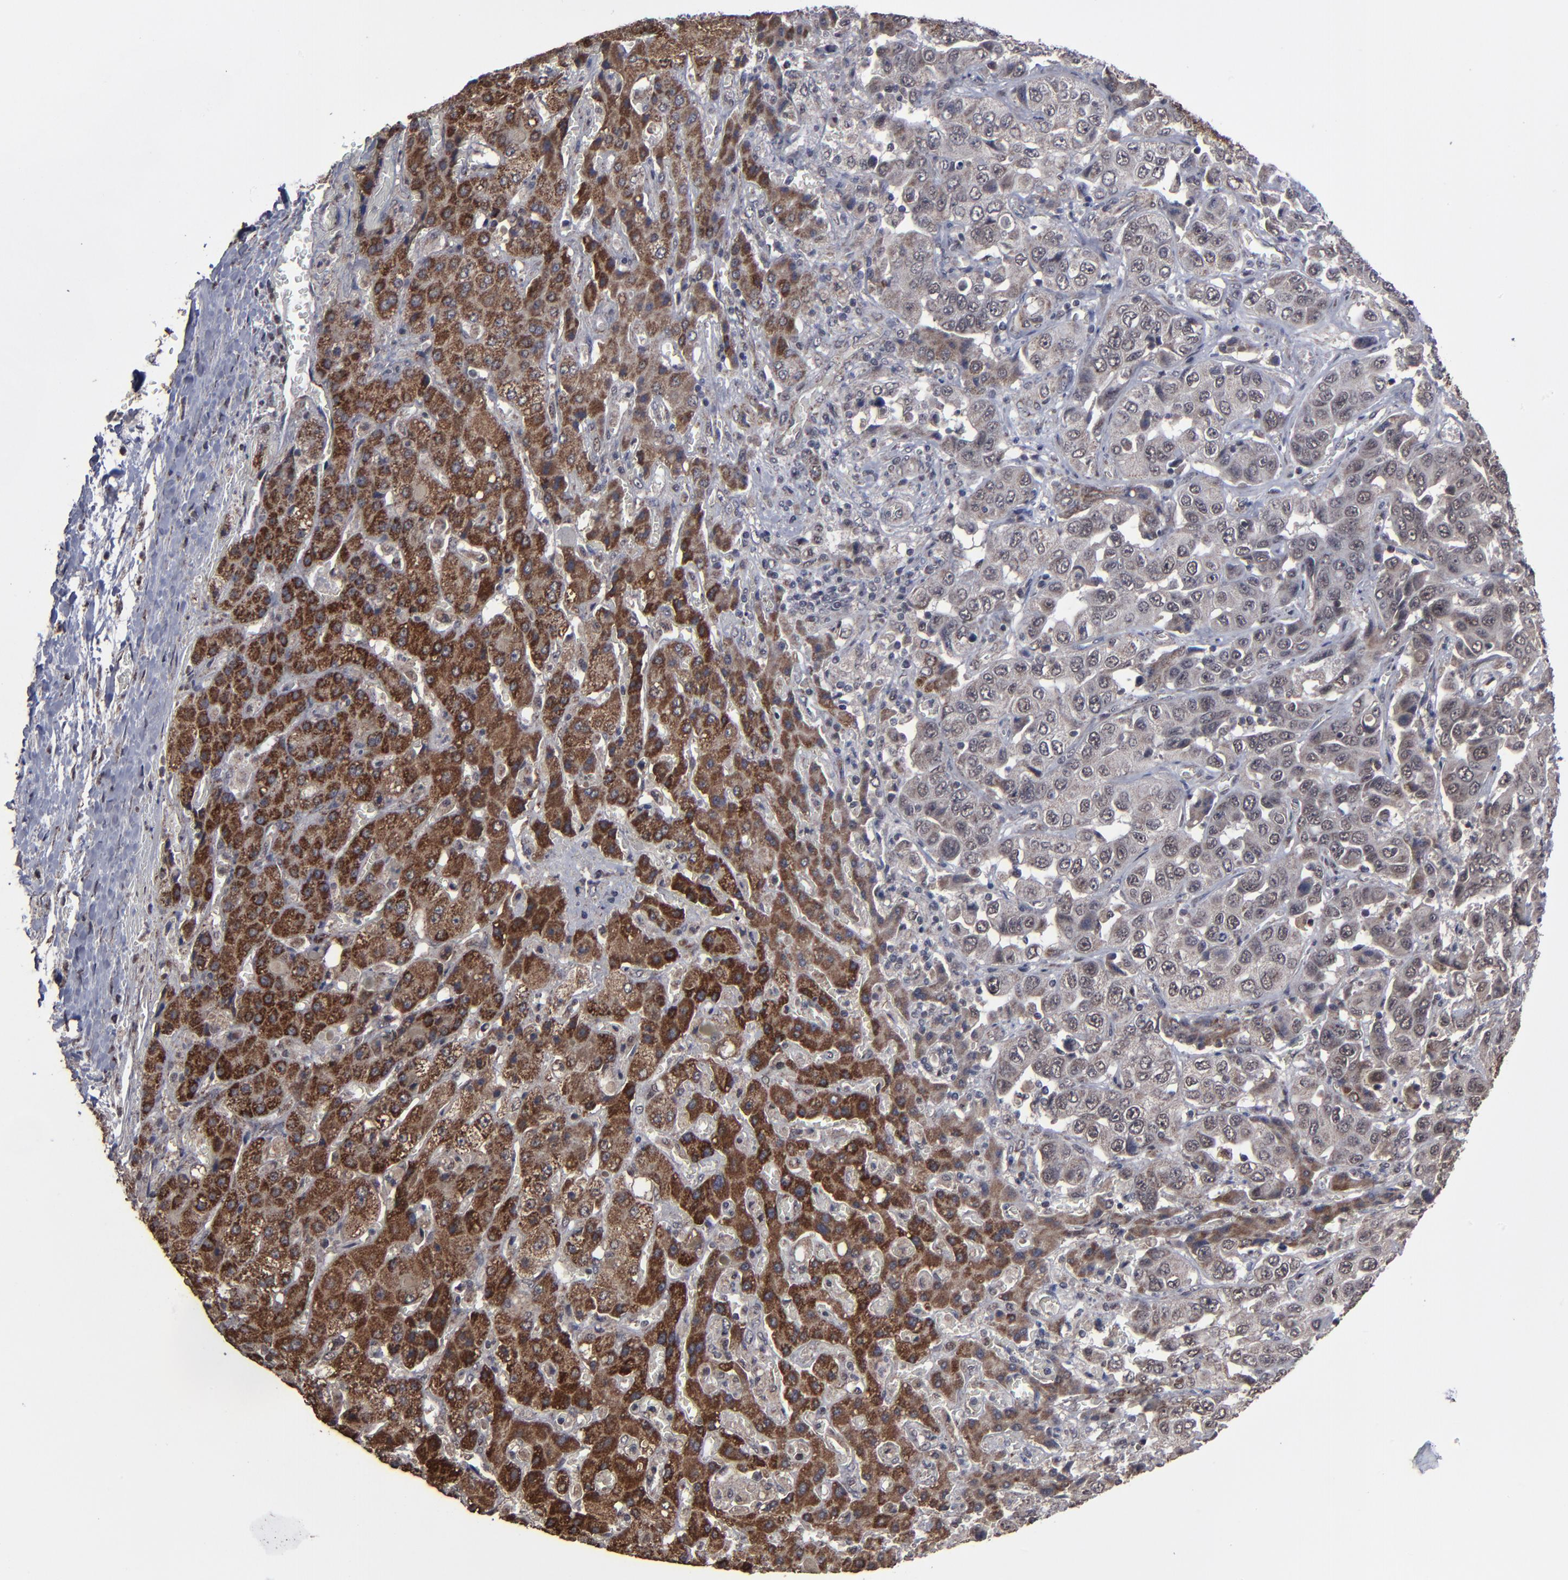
{"staining": {"intensity": "weak", "quantity": "<25%", "location": "cytoplasmic/membranous"}, "tissue": "liver cancer", "cell_type": "Tumor cells", "image_type": "cancer", "snomed": [{"axis": "morphology", "description": "Cholangiocarcinoma"}, {"axis": "topography", "description": "Liver"}], "caption": "Immunohistochemistry micrograph of neoplastic tissue: human liver cancer stained with DAB reveals no significant protein positivity in tumor cells.", "gene": "BNIP3", "patient": {"sex": "female", "age": 52}}